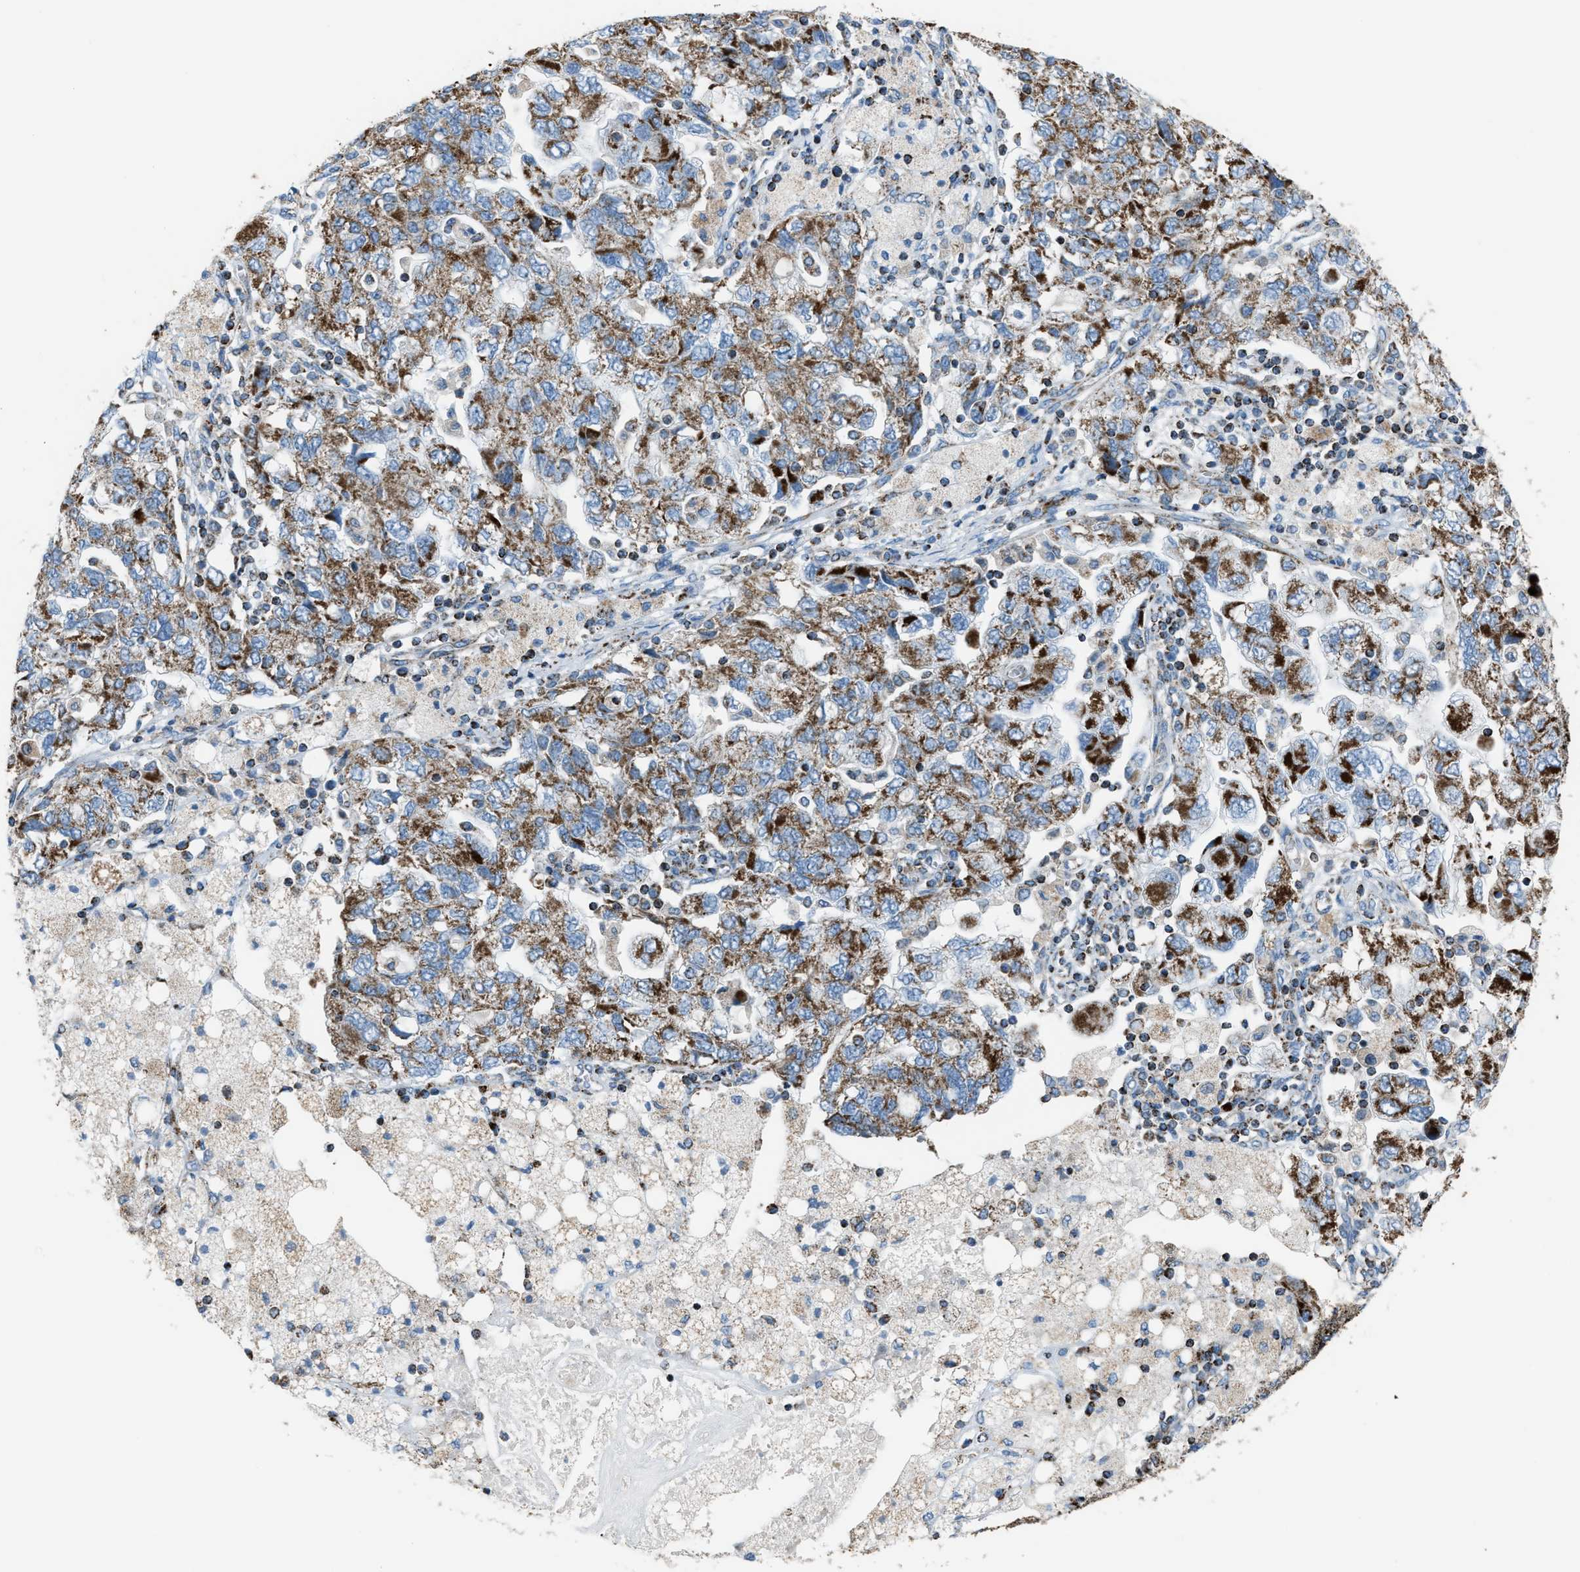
{"staining": {"intensity": "moderate", "quantity": ">75%", "location": "cytoplasmic/membranous"}, "tissue": "ovarian cancer", "cell_type": "Tumor cells", "image_type": "cancer", "snomed": [{"axis": "morphology", "description": "Carcinoma, NOS"}, {"axis": "morphology", "description": "Cystadenocarcinoma, serous, NOS"}, {"axis": "topography", "description": "Ovary"}], "caption": "Protein expression analysis of carcinoma (ovarian) exhibits moderate cytoplasmic/membranous staining in approximately >75% of tumor cells.", "gene": "MDH2", "patient": {"sex": "female", "age": 69}}